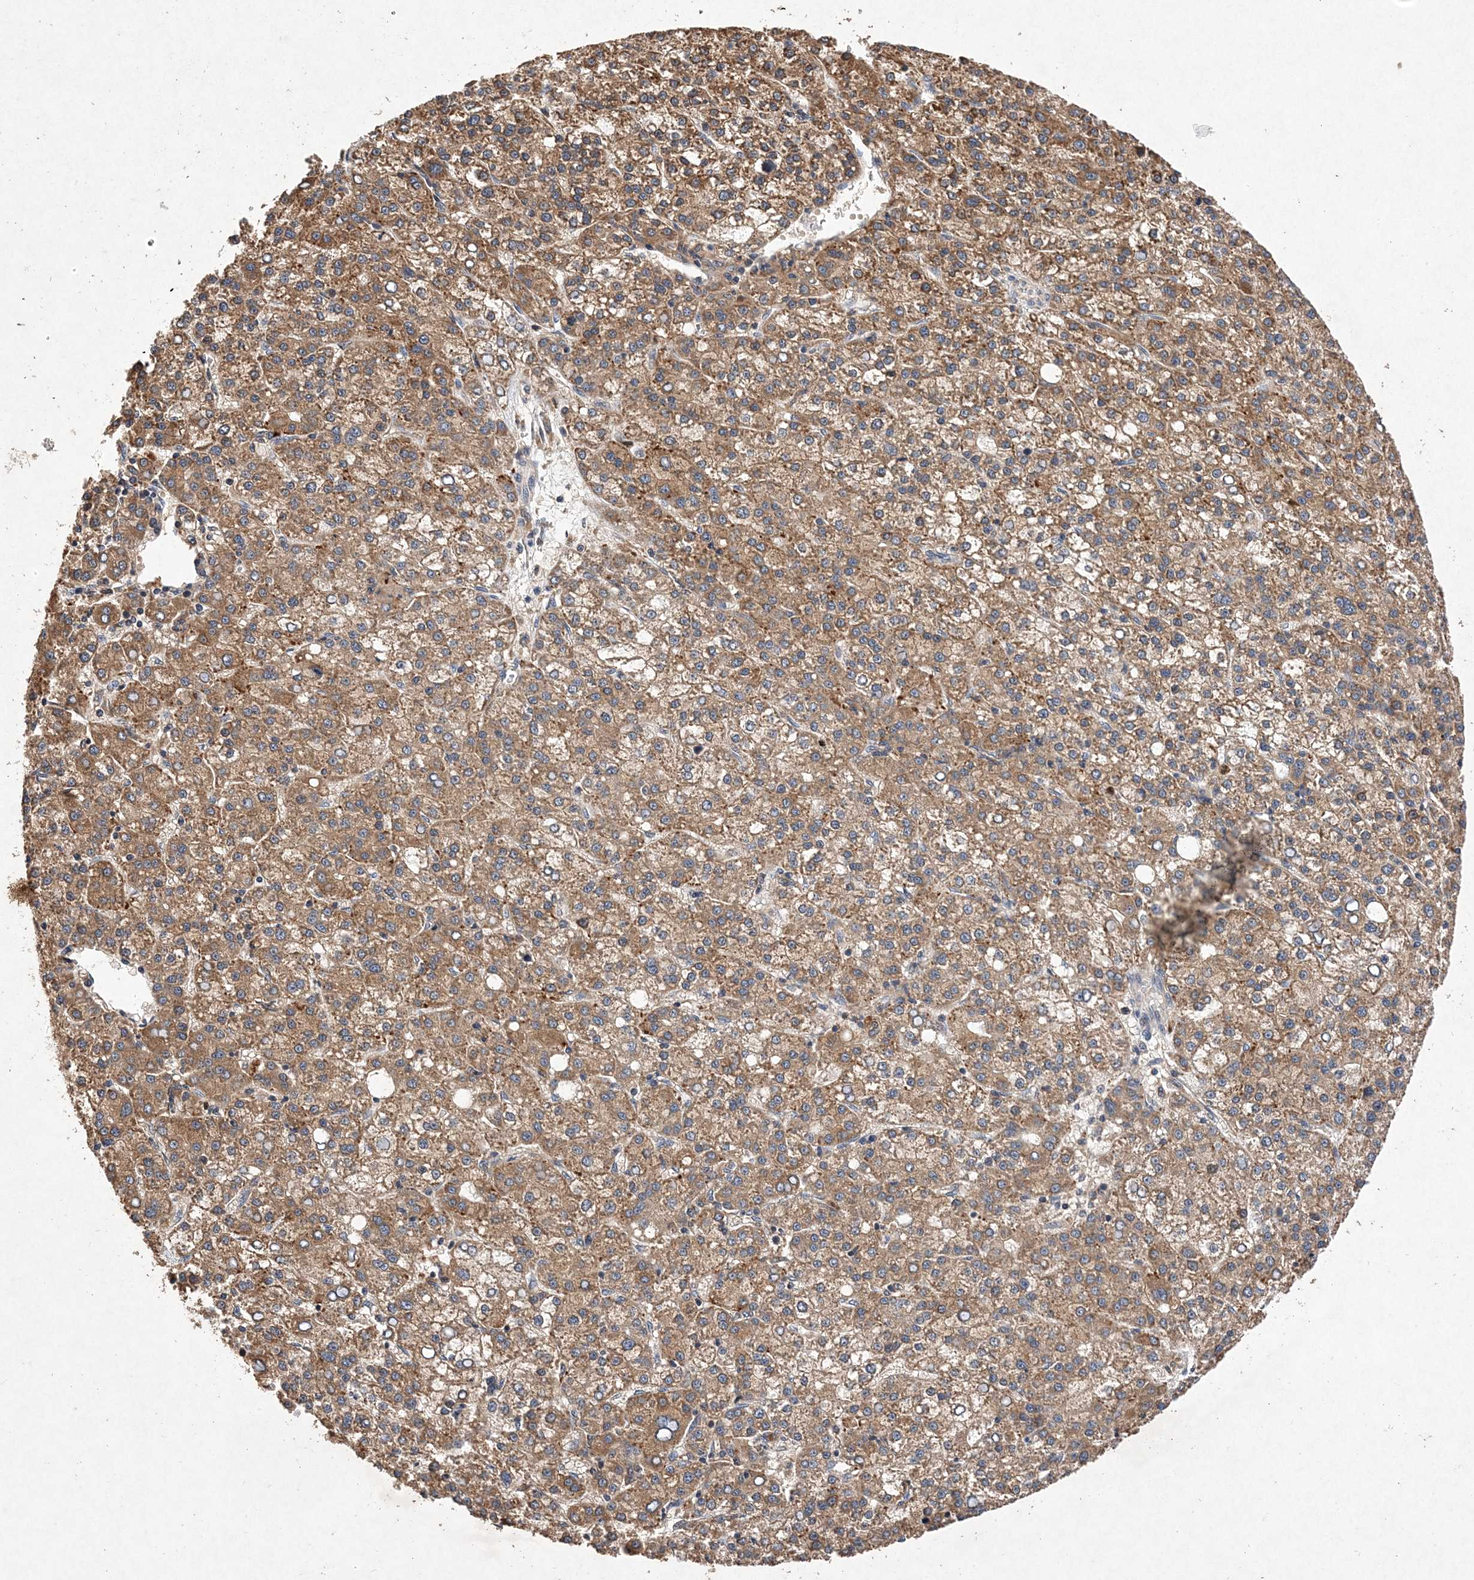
{"staining": {"intensity": "moderate", "quantity": ">75%", "location": "cytoplasmic/membranous"}, "tissue": "liver cancer", "cell_type": "Tumor cells", "image_type": "cancer", "snomed": [{"axis": "morphology", "description": "Carcinoma, Hepatocellular, NOS"}, {"axis": "topography", "description": "Liver"}], "caption": "Moderate cytoplasmic/membranous staining for a protein is seen in about >75% of tumor cells of liver hepatocellular carcinoma using immunohistochemistry (IHC).", "gene": "PROSER1", "patient": {"sex": "female", "age": 58}}